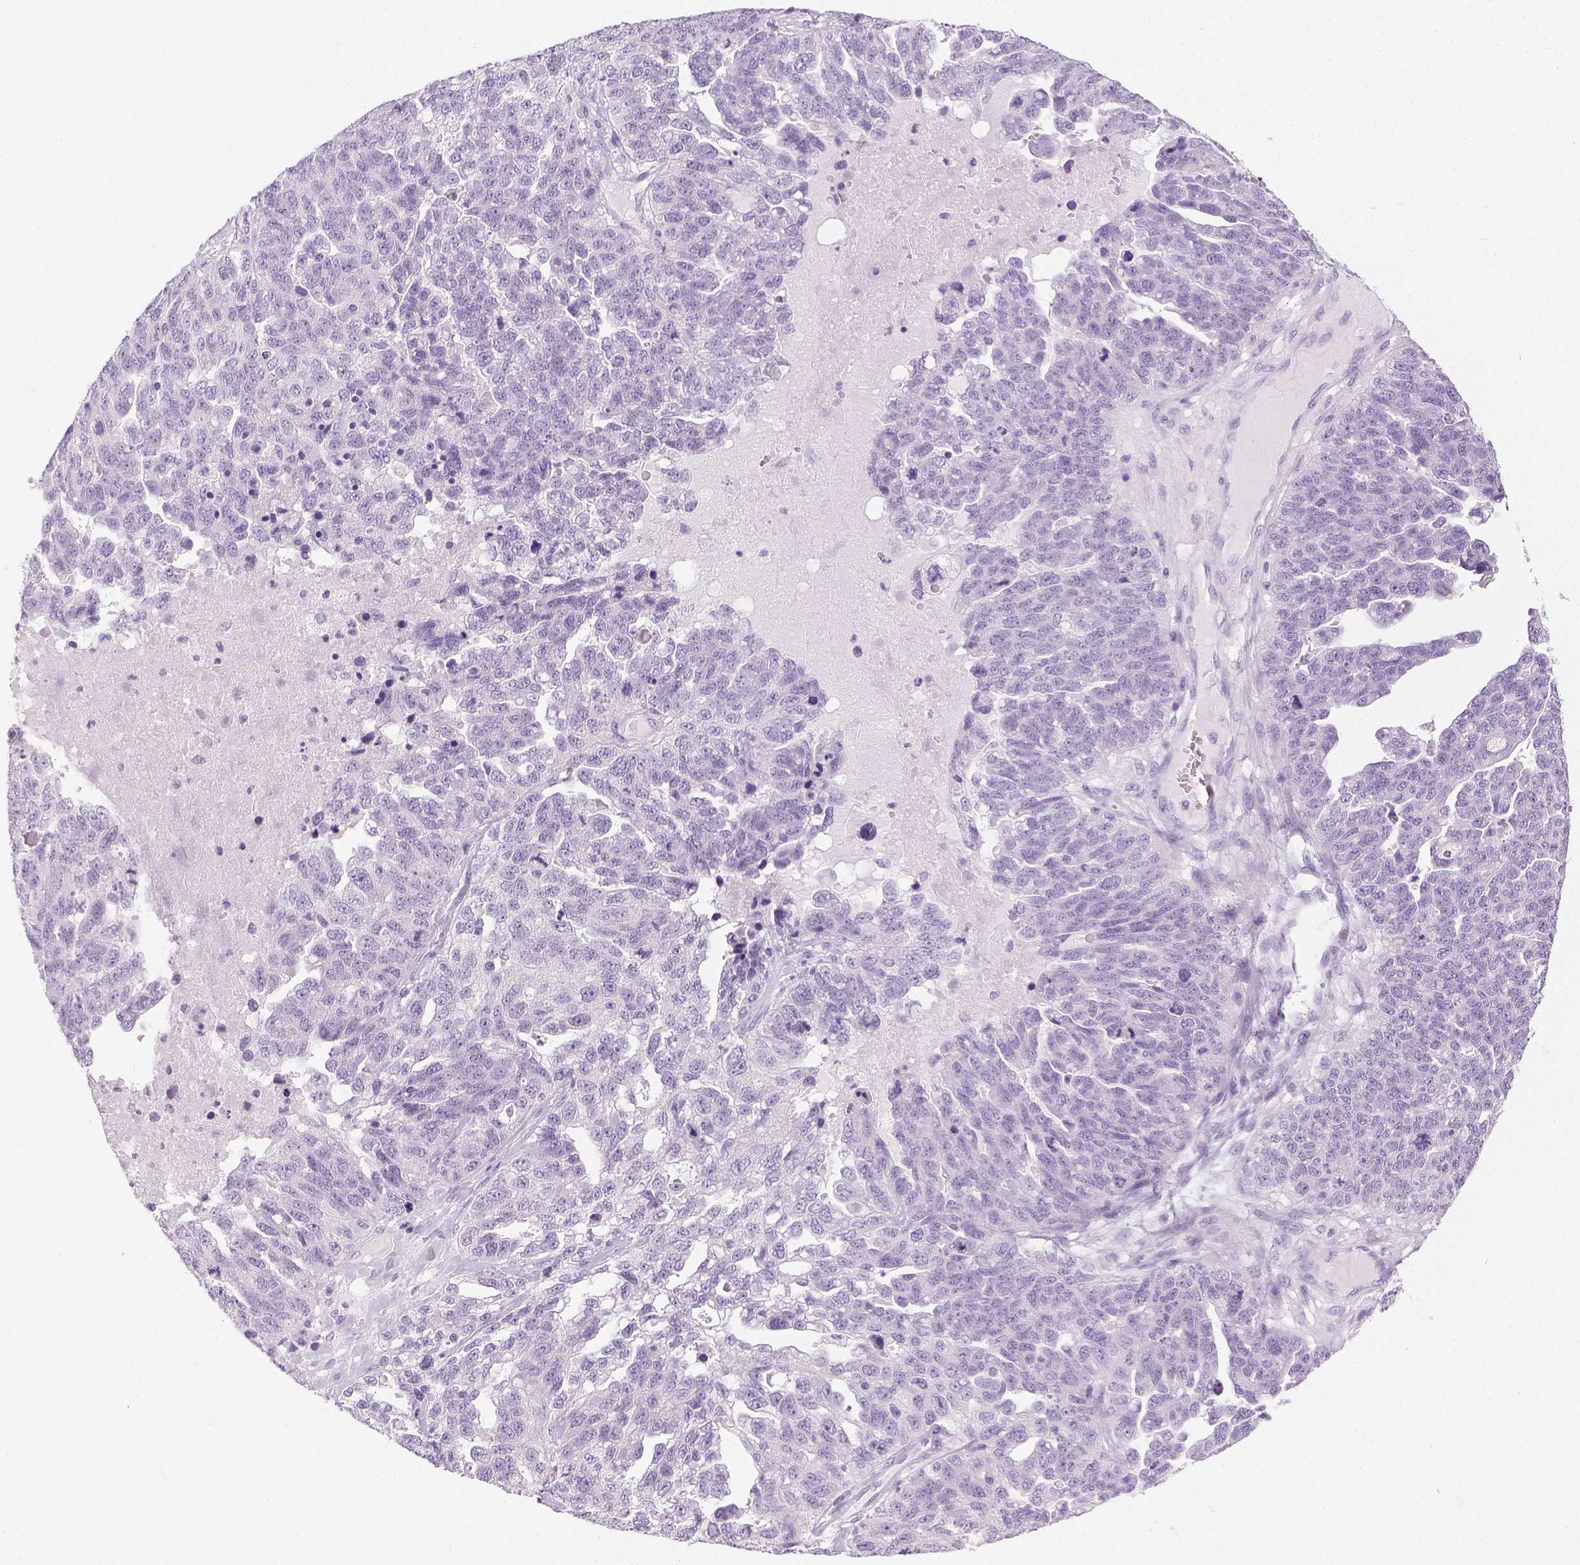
{"staining": {"intensity": "negative", "quantity": "none", "location": "none"}, "tissue": "ovarian cancer", "cell_type": "Tumor cells", "image_type": "cancer", "snomed": [{"axis": "morphology", "description": "Cystadenocarcinoma, serous, NOS"}, {"axis": "topography", "description": "Ovary"}], "caption": "Tumor cells are negative for protein expression in human ovarian cancer (serous cystadenocarcinoma).", "gene": "LGSN", "patient": {"sex": "female", "age": 71}}